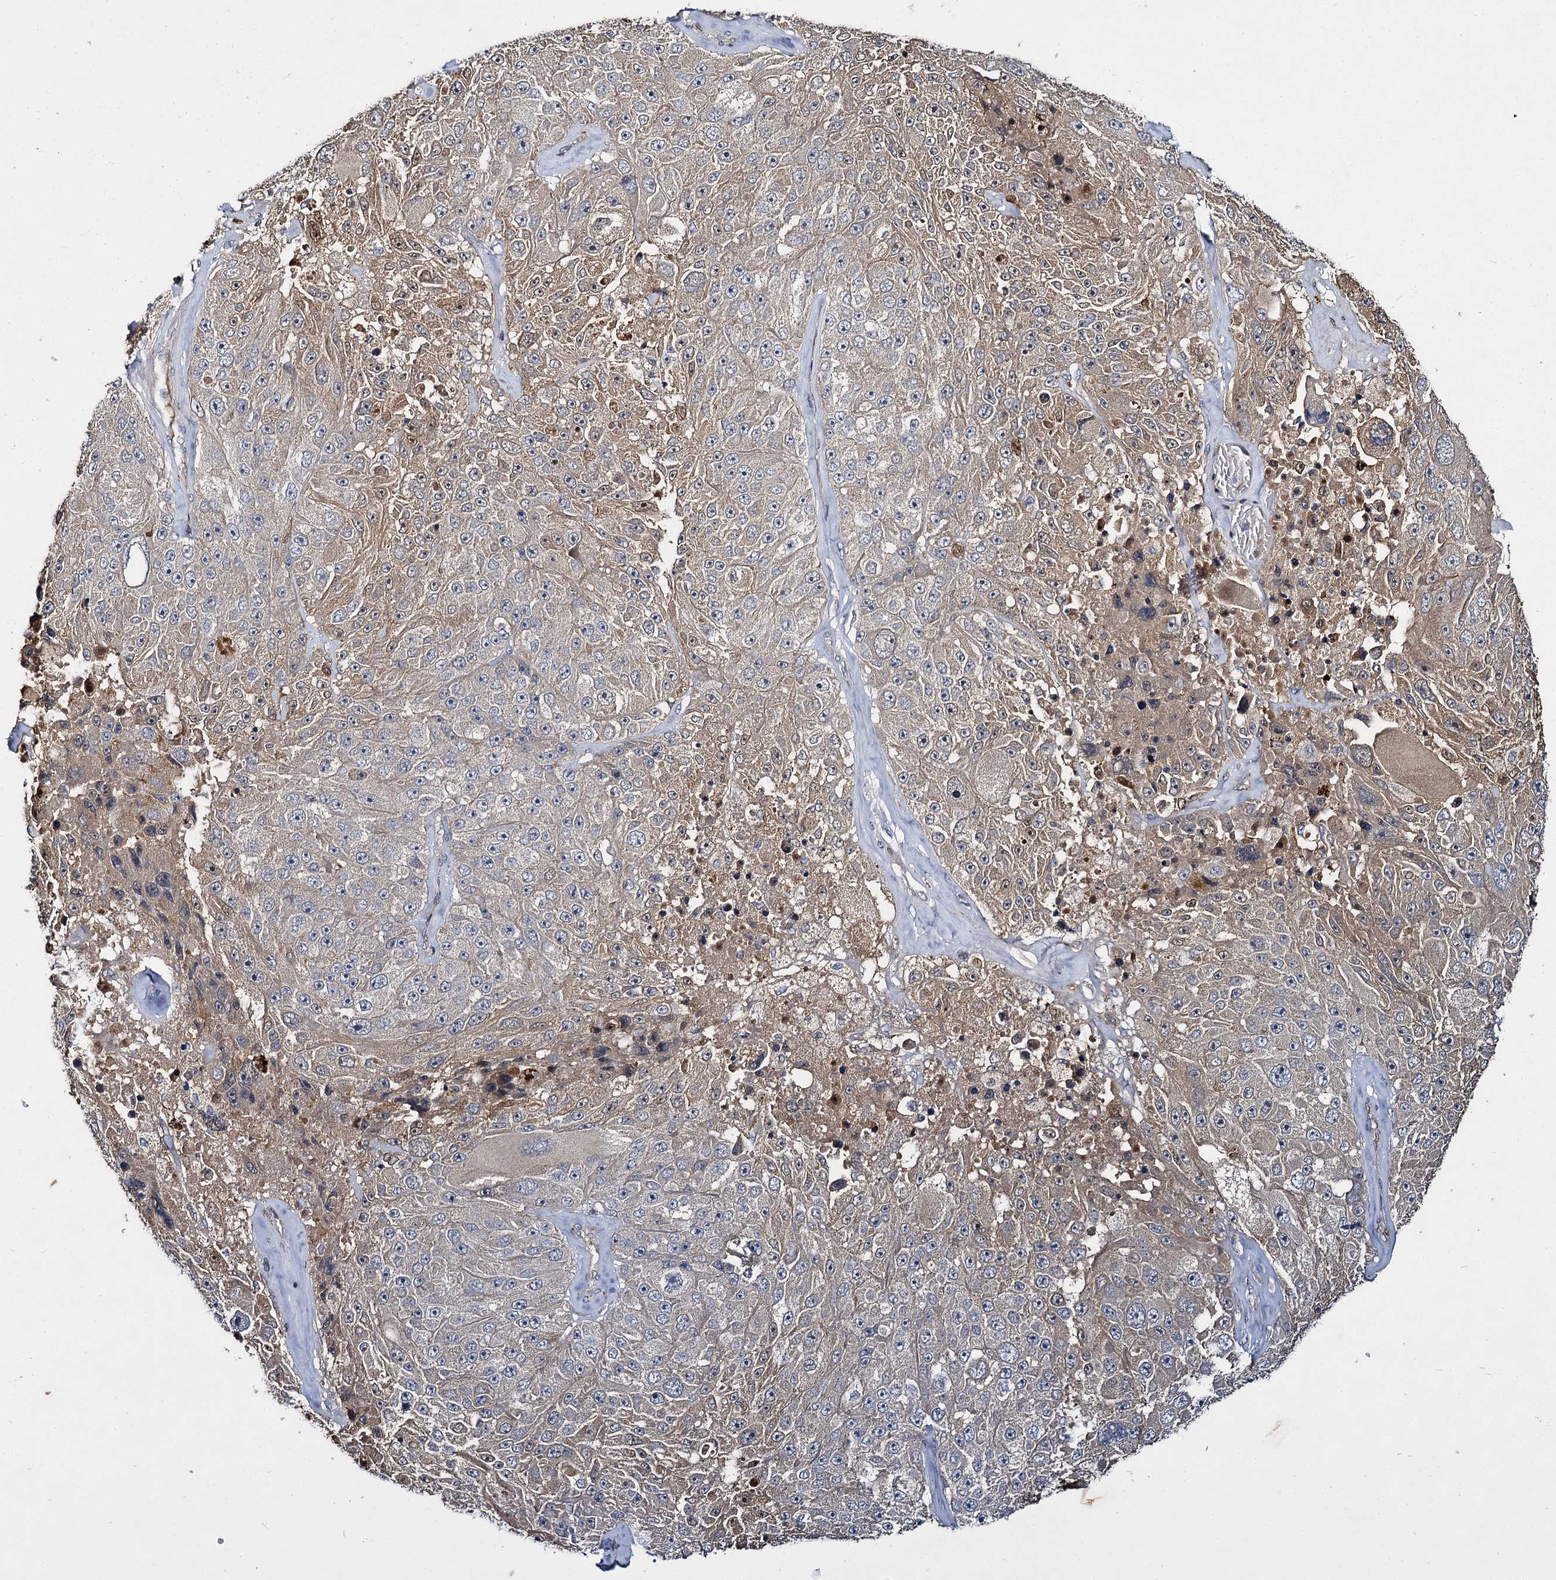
{"staining": {"intensity": "weak", "quantity": "<25%", "location": "cytoplasmic/membranous"}, "tissue": "melanoma", "cell_type": "Tumor cells", "image_type": "cancer", "snomed": [{"axis": "morphology", "description": "Malignant melanoma, Metastatic site"}, {"axis": "topography", "description": "Lymph node"}], "caption": "Immunohistochemistry (IHC) photomicrograph of neoplastic tissue: human malignant melanoma (metastatic site) stained with DAB (3,3'-diaminobenzidine) reveals no significant protein positivity in tumor cells.", "gene": "SLC11A2", "patient": {"sex": "male", "age": 62}}